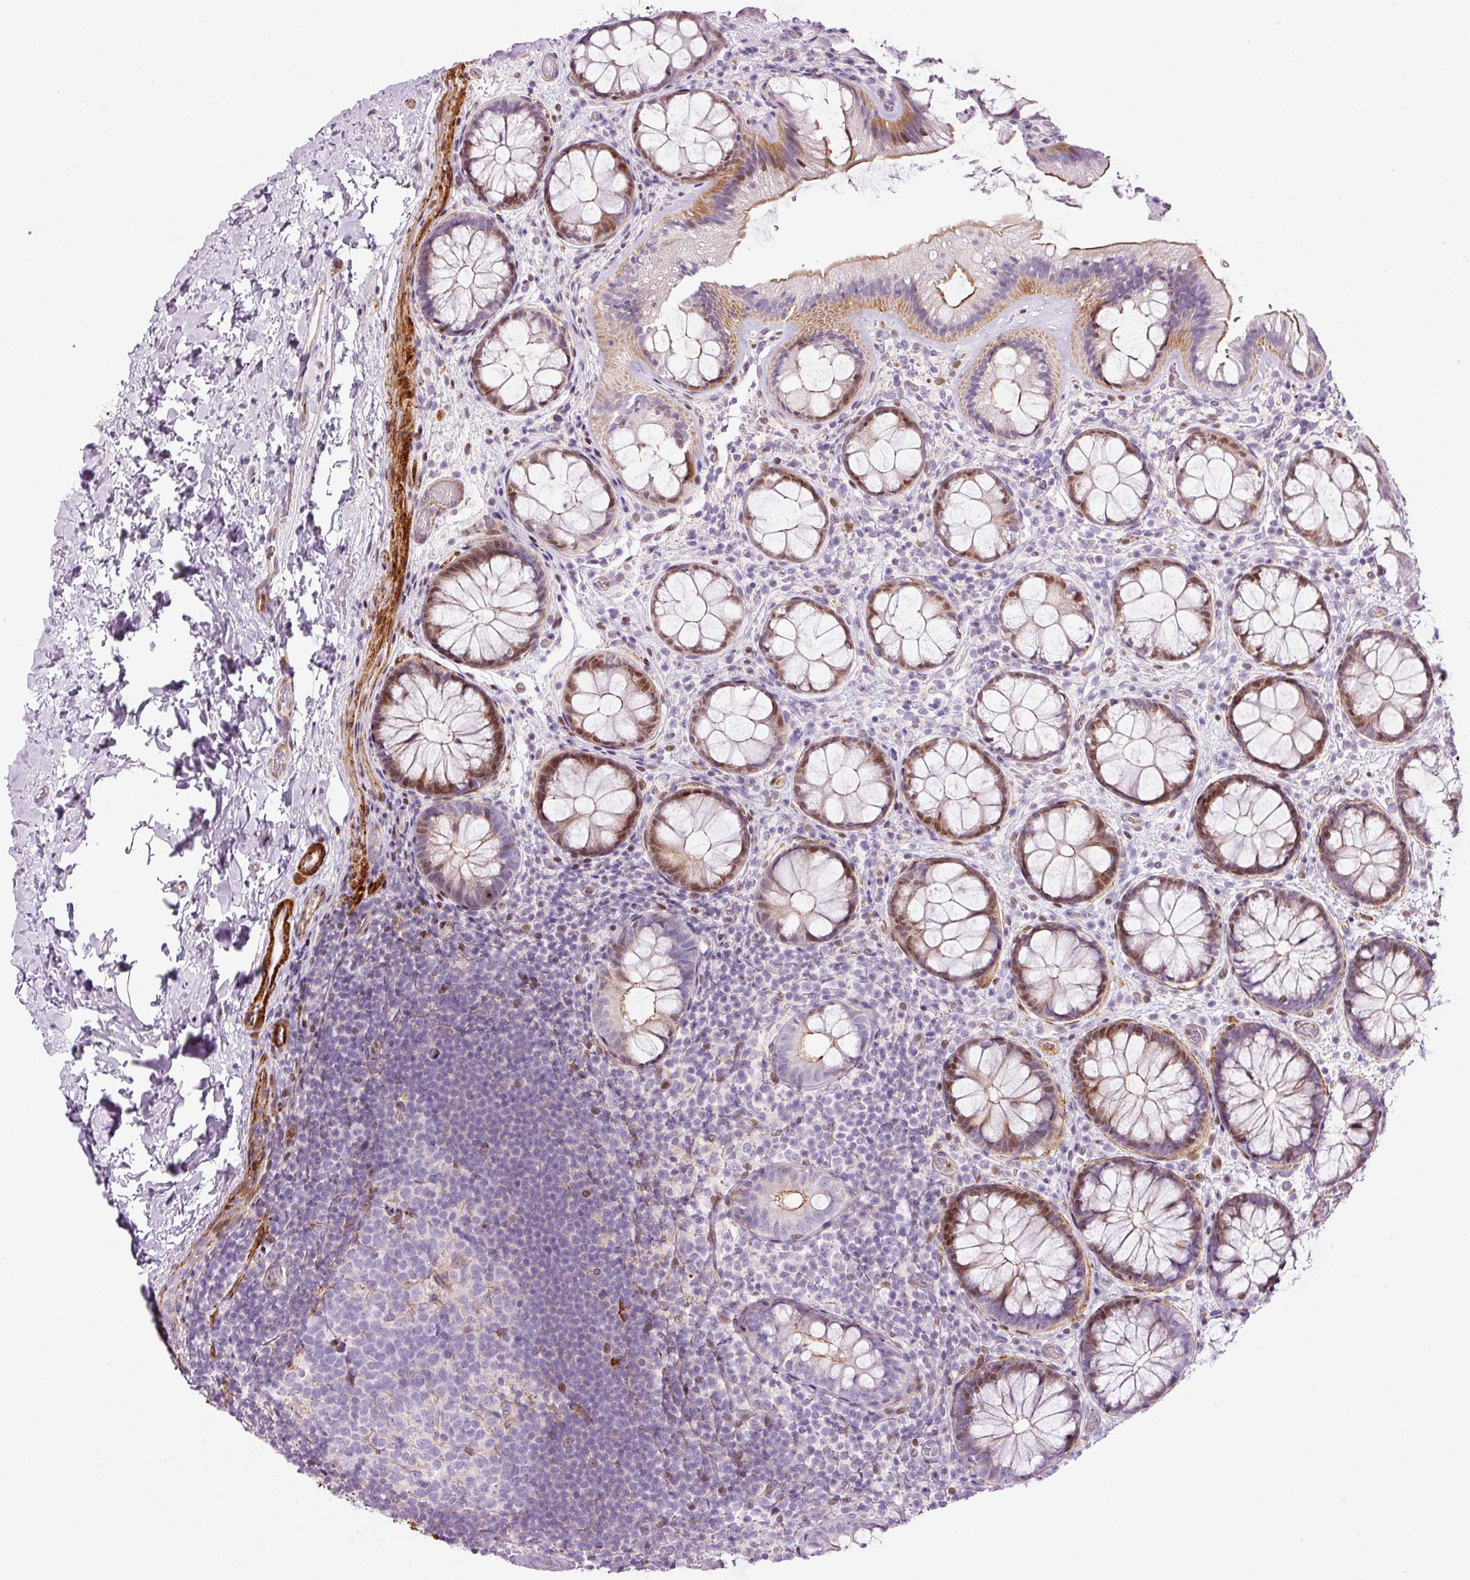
{"staining": {"intensity": "strong", "quantity": "25%-75%", "location": "cytoplasmic/membranous"}, "tissue": "colon", "cell_type": "Endothelial cells", "image_type": "normal", "snomed": [{"axis": "morphology", "description": "Normal tissue, NOS"}, {"axis": "topography", "description": "Colon"}], "caption": "Immunohistochemical staining of benign colon exhibits strong cytoplasmic/membranous protein positivity in about 25%-75% of endothelial cells.", "gene": "ANKRD20A1", "patient": {"sex": "male", "age": 46}}